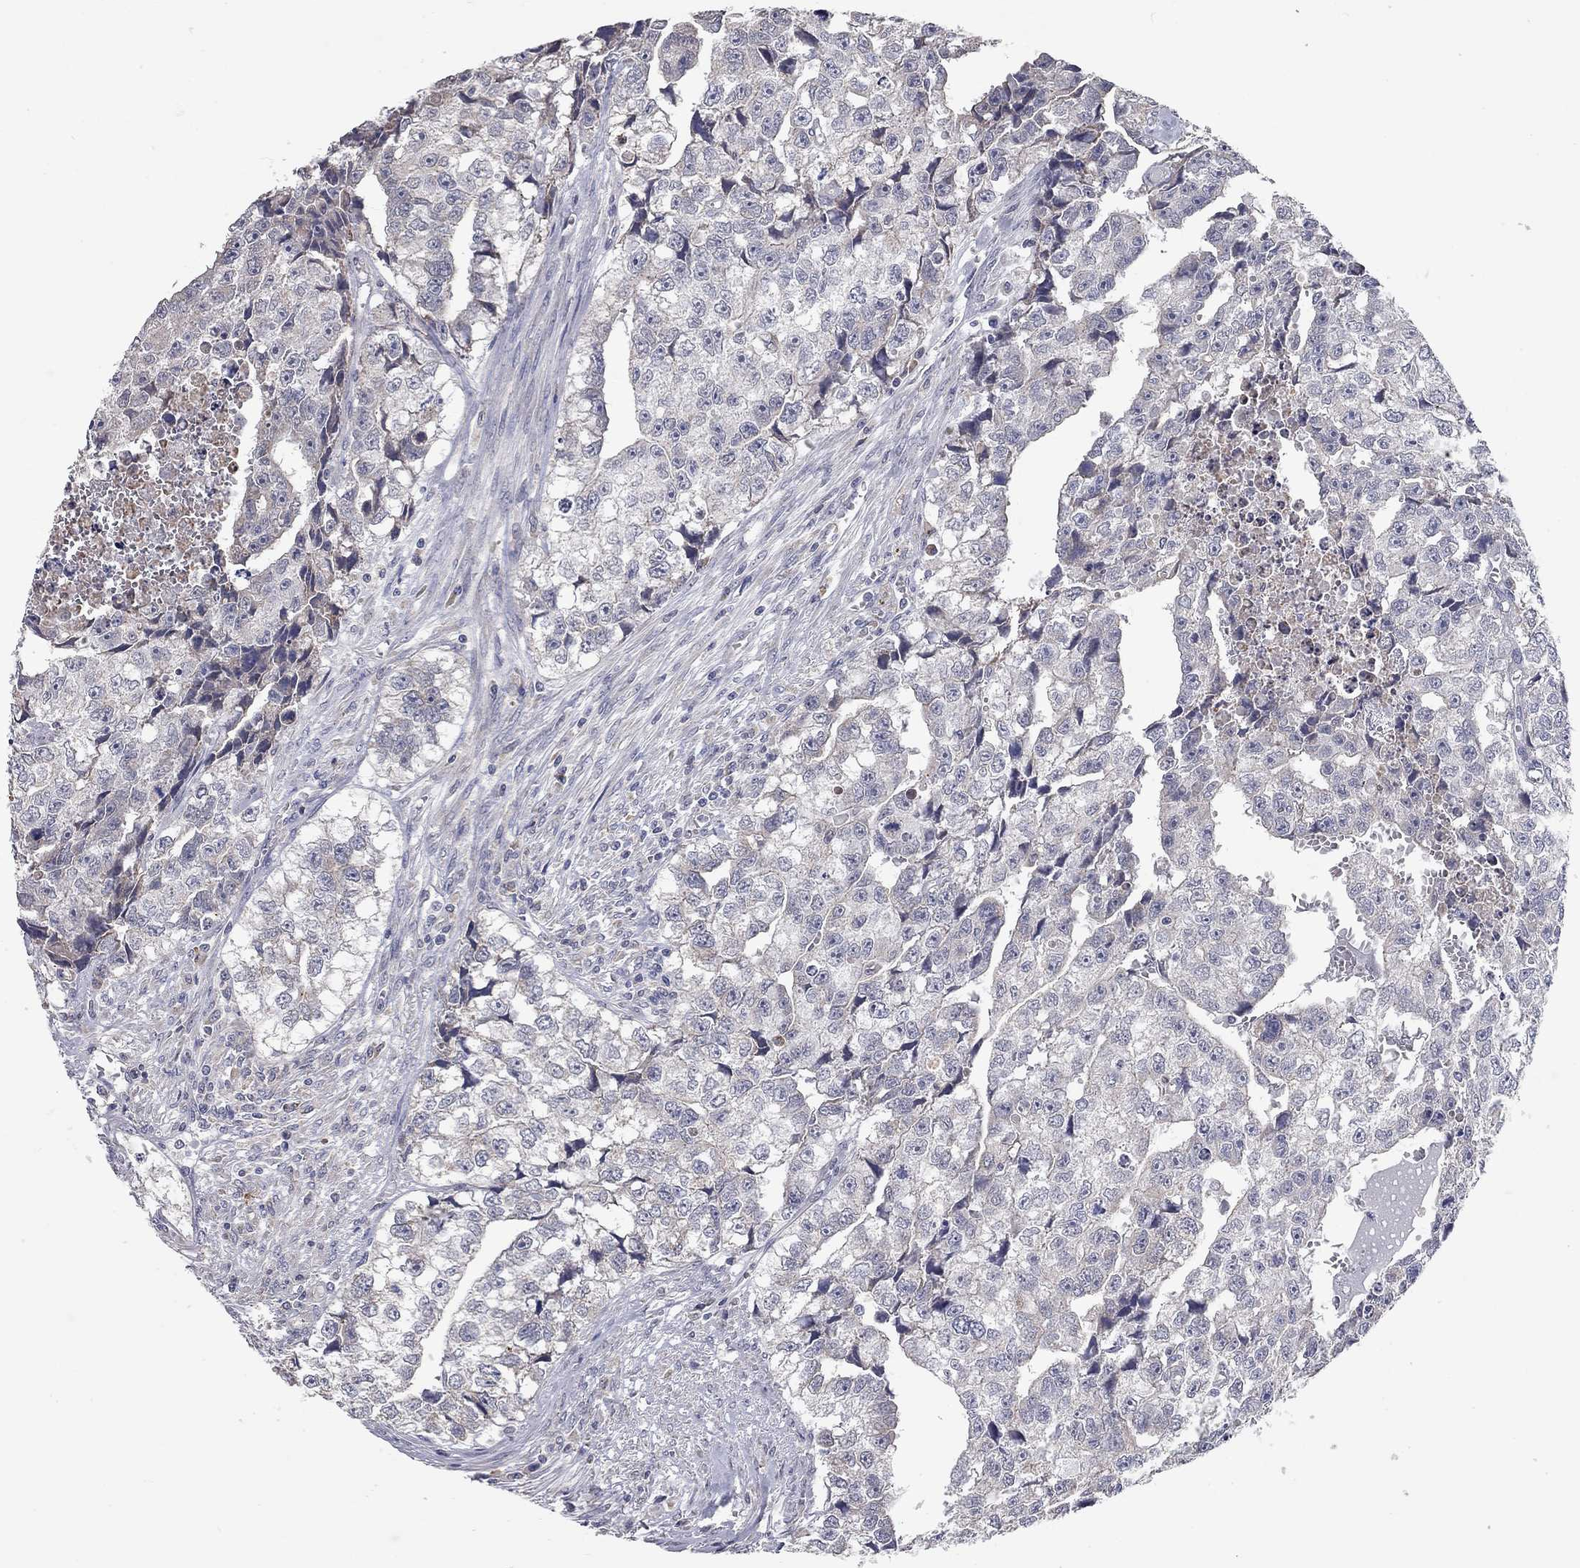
{"staining": {"intensity": "negative", "quantity": "none", "location": "none"}, "tissue": "testis cancer", "cell_type": "Tumor cells", "image_type": "cancer", "snomed": [{"axis": "morphology", "description": "Carcinoma, Embryonal, NOS"}, {"axis": "morphology", "description": "Teratoma, malignant, NOS"}, {"axis": "topography", "description": "Testis"}], "caption": "The image demonstrates no significant positivity in tumor cells of testis cancer.", "gene": "XAGE2", "patient": {"sex": "male", "age": 44}}